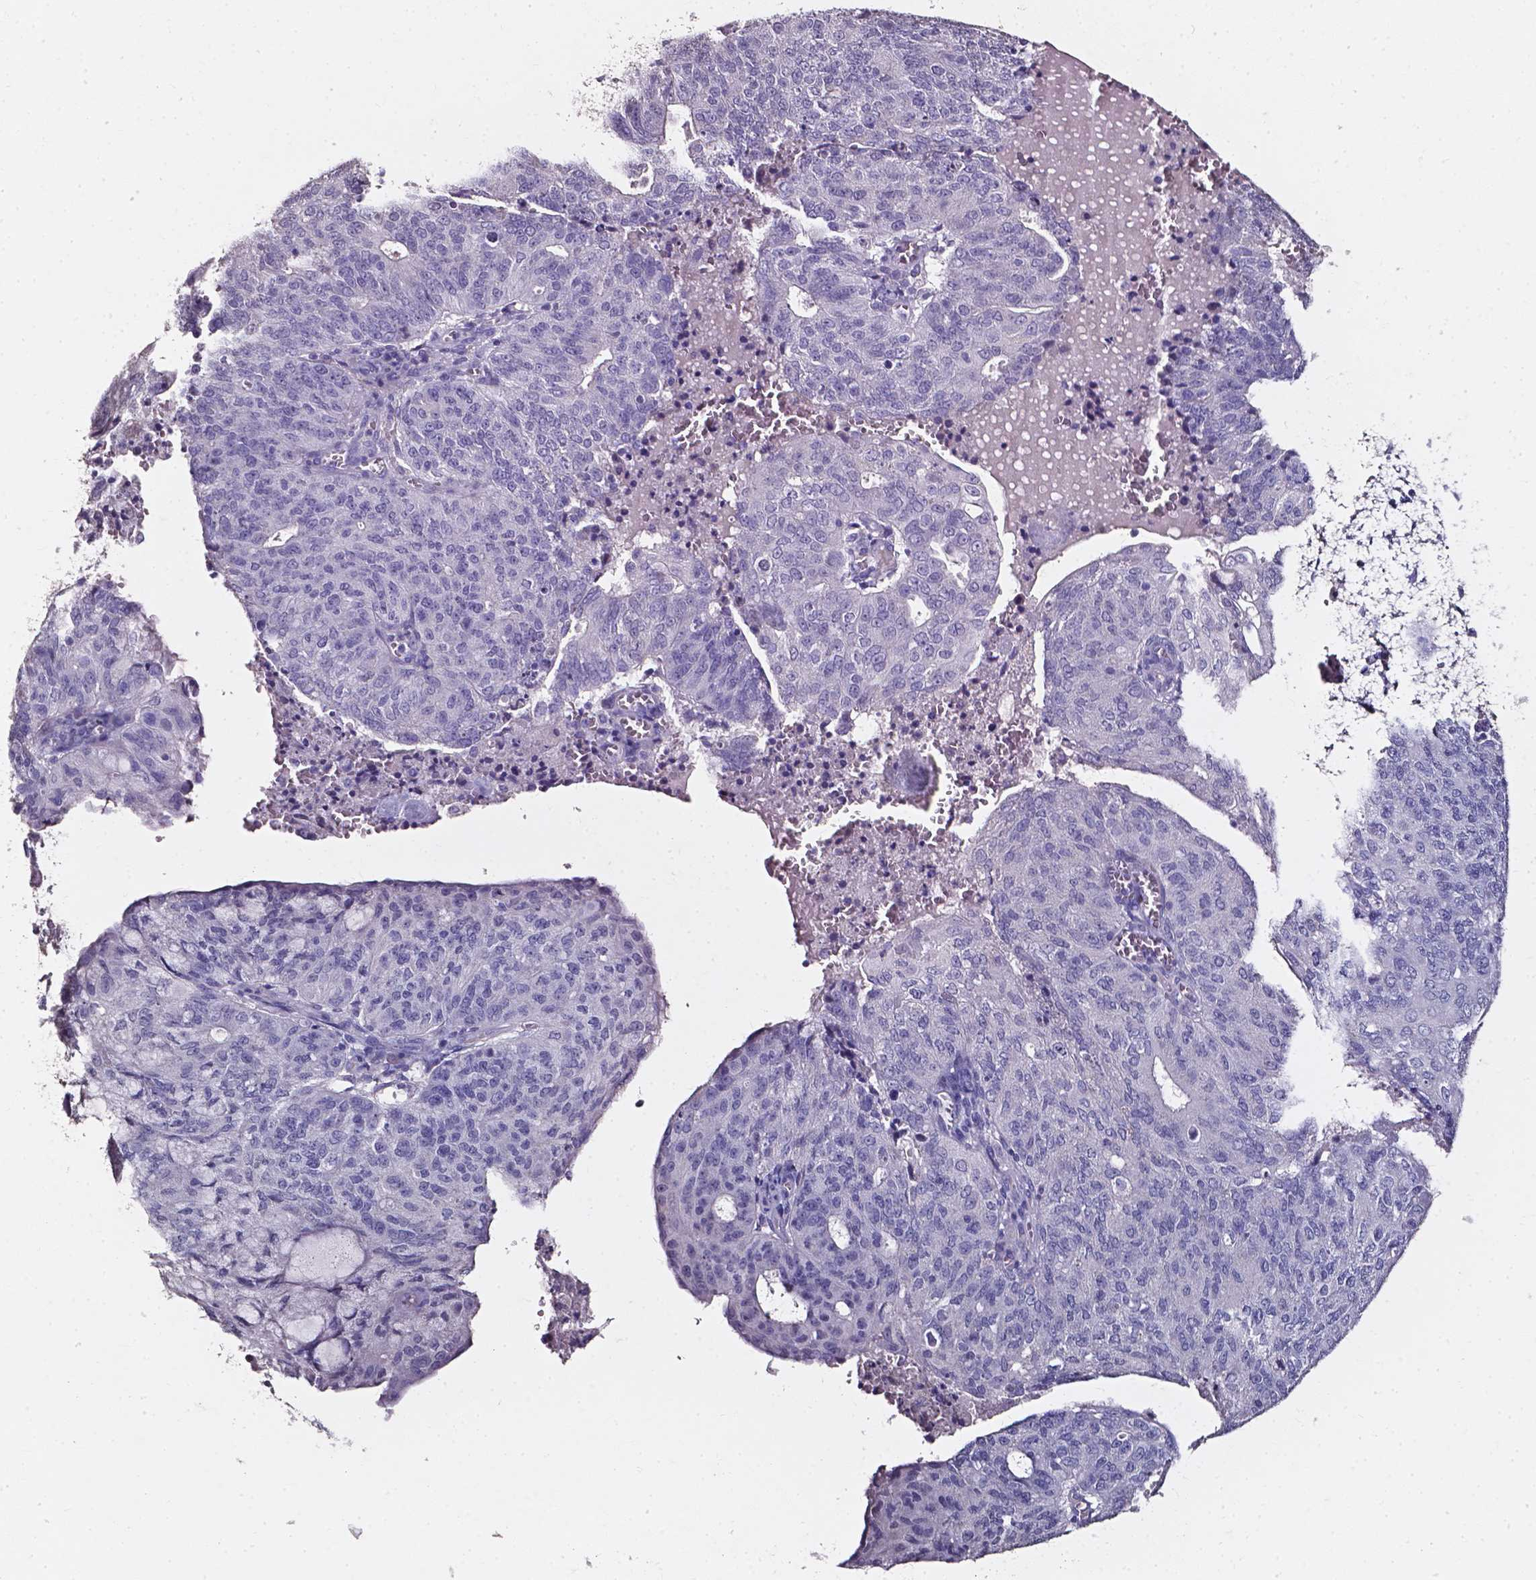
{"staining": {"intensity": "negative", "quantity": "none", "location": "none"}, "tissue": "endometrial cancer", "cell_type": "Tumor cells", "image_type": "cancer", "snomed": [{"axis": "morphology", "description": "Adenocarcinoma, NOS"}, {"axis": "topography", "description": "Endometrium"}], "caption": "Tumor cells are negative for protein expression in human endometrial cancer. (Stains: DAB (3,3'-diaminobenzidine) IHC with hematoxylin counter stain, Microscopy: brightfield microscopy at high magnification).", "gene": "AKR1B10", "patient": {"sex": "female", "age": 82}}